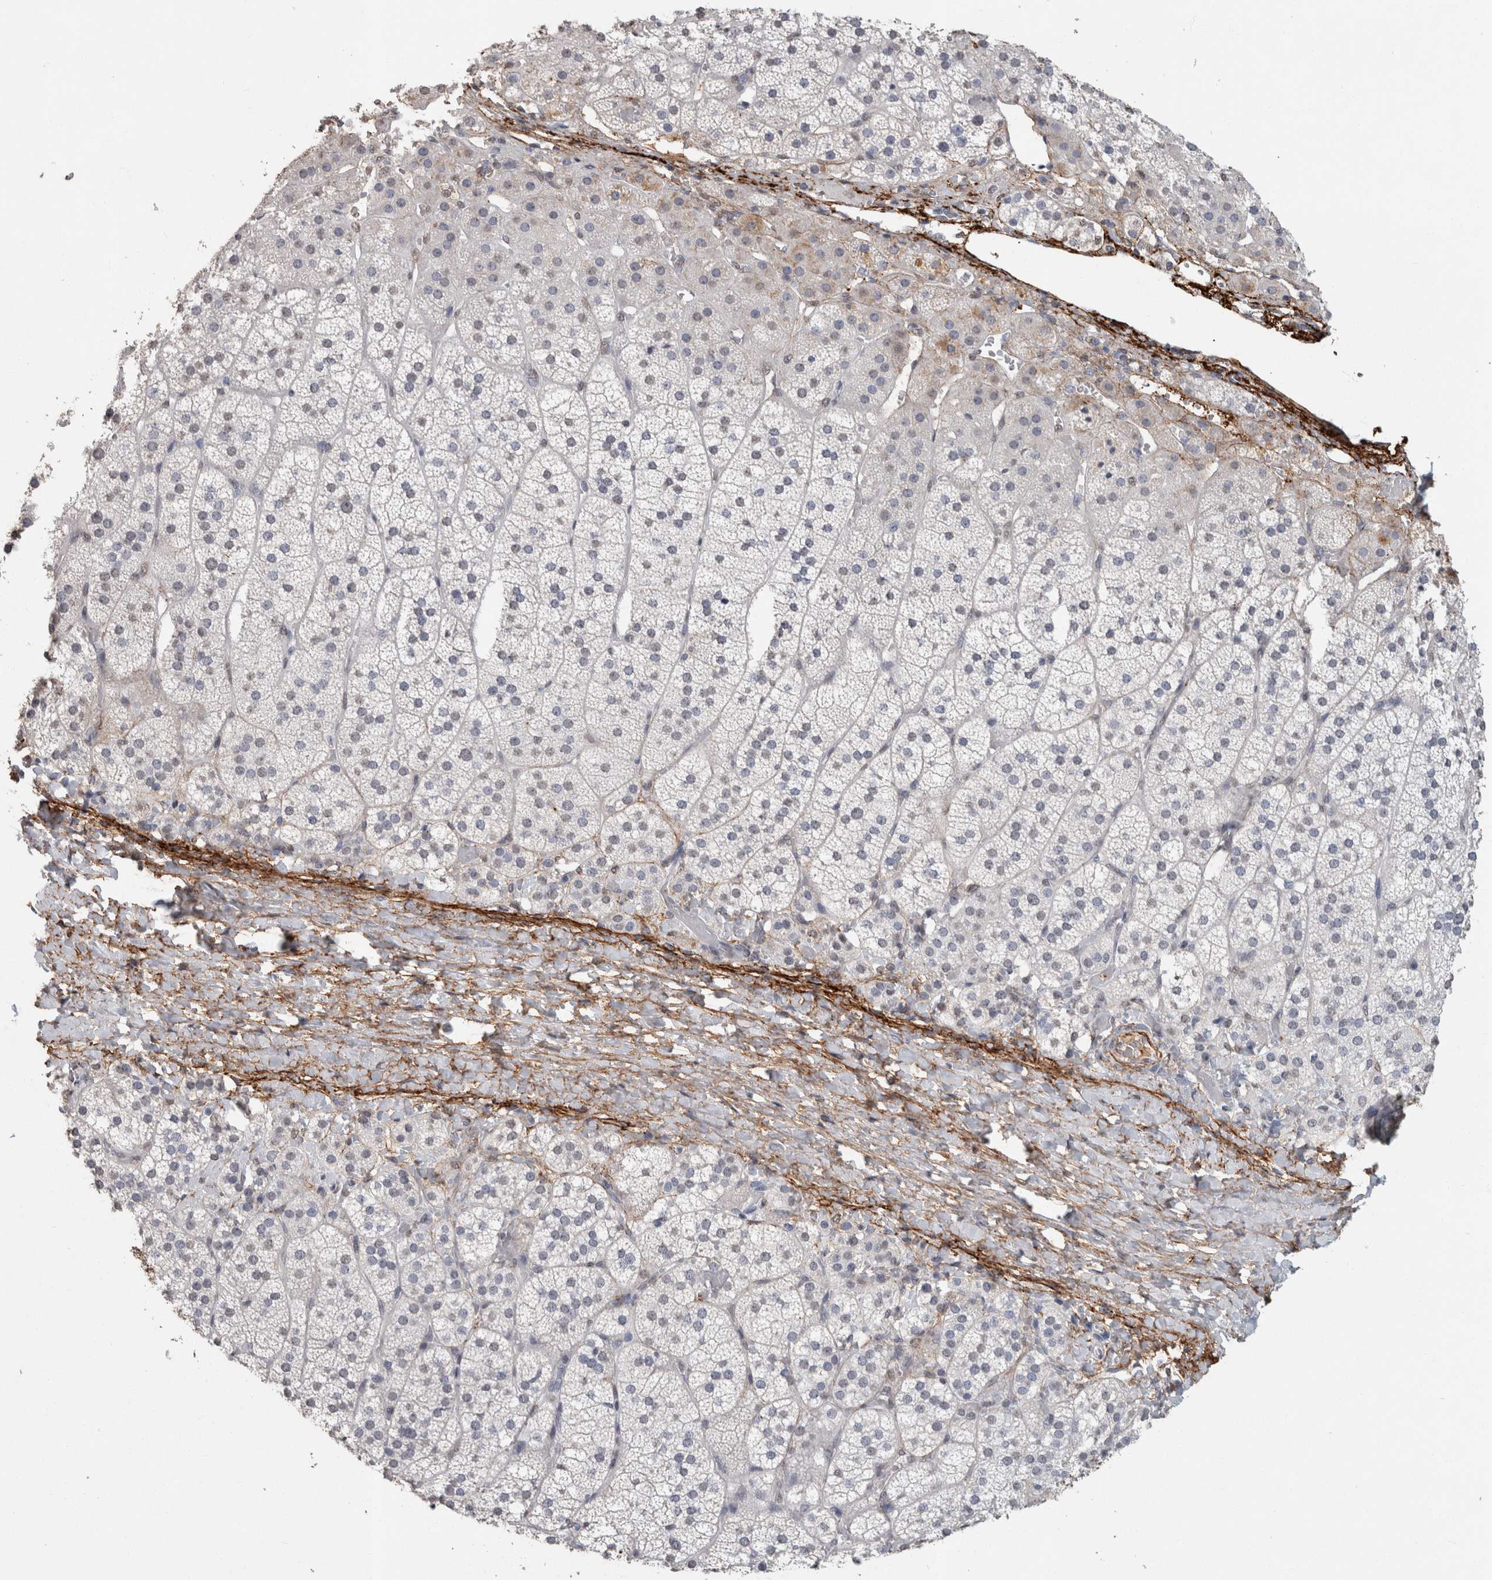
{"staining": {"intensity": "negative", "quantity": "none", "location": "none"}, "tissue": "adrenal gland", "cell_type": "Glandular cells", "image_type": "normal", "snomed": [{"axis": "morphology", "description": "Normal tissue, NOS"}, {"axis": "topography", "description": "Adrenal gland"}], "caption": "Immunohistochemical staining of unremarkable human adrenal gland shows no significant positivity in glandular cells.", "gene": "LTBP1", "patient": {"sex": "female", "age": 44}}